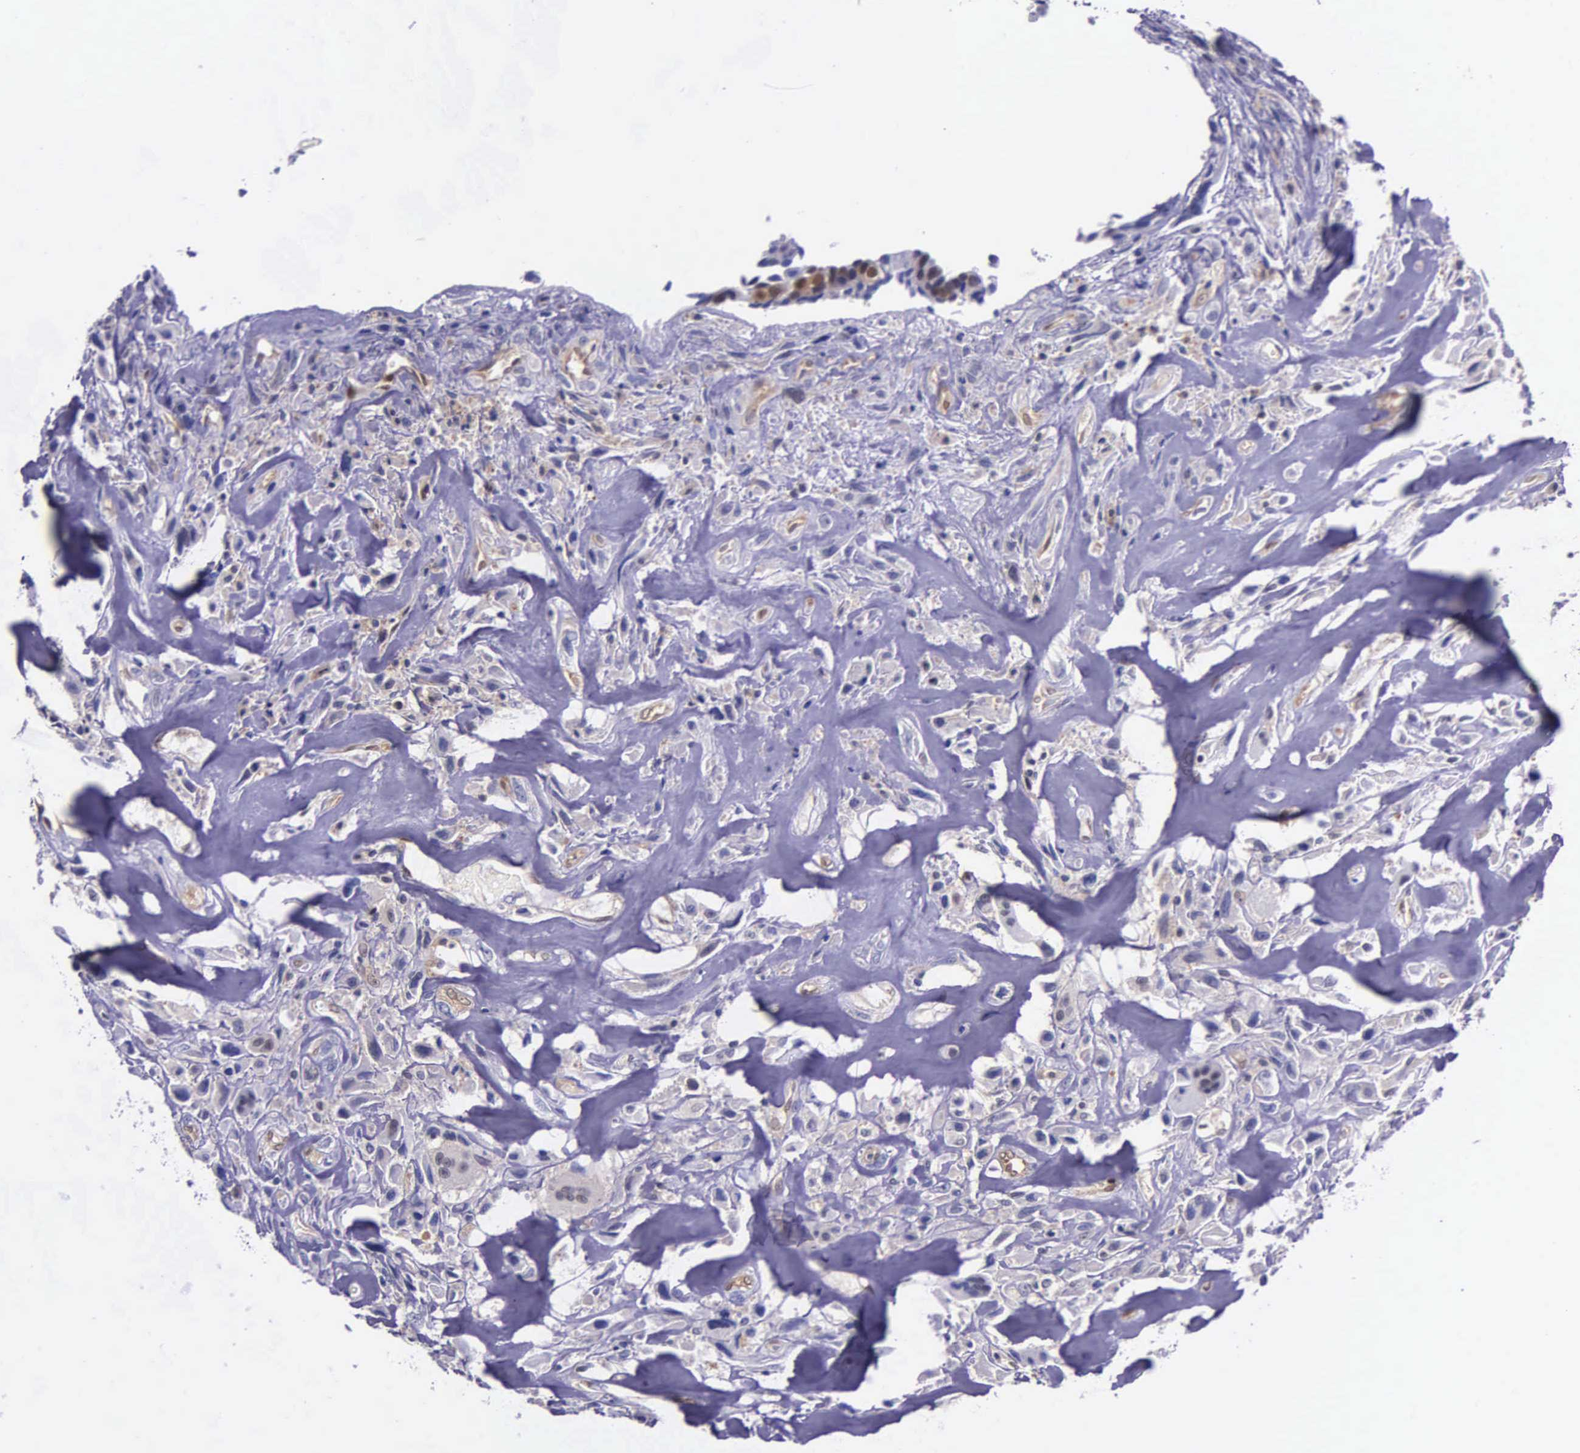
{"staining": {"intensity": "negative", "quantity": "none", "location": "none"}, "tissue": "breast cancer", "cell_type": "Tumor cells", "image_type": "cancer", "snomed": [{"axis": "morphology", "description": "Neoplasm, malignant, NOS"}, {"axis": "topography", "description": "Breast"}], "caption": "DAB immunohistochemical staining of human breast malignant neoplasm reveals no significant staining in tumor cells. (DAB (3,3'-diaminobenzidine) immunohistochemistry with hematoxylin counter stain).", "gene": "GMPR2", "patient": {"sex": "female", "age": 50}}